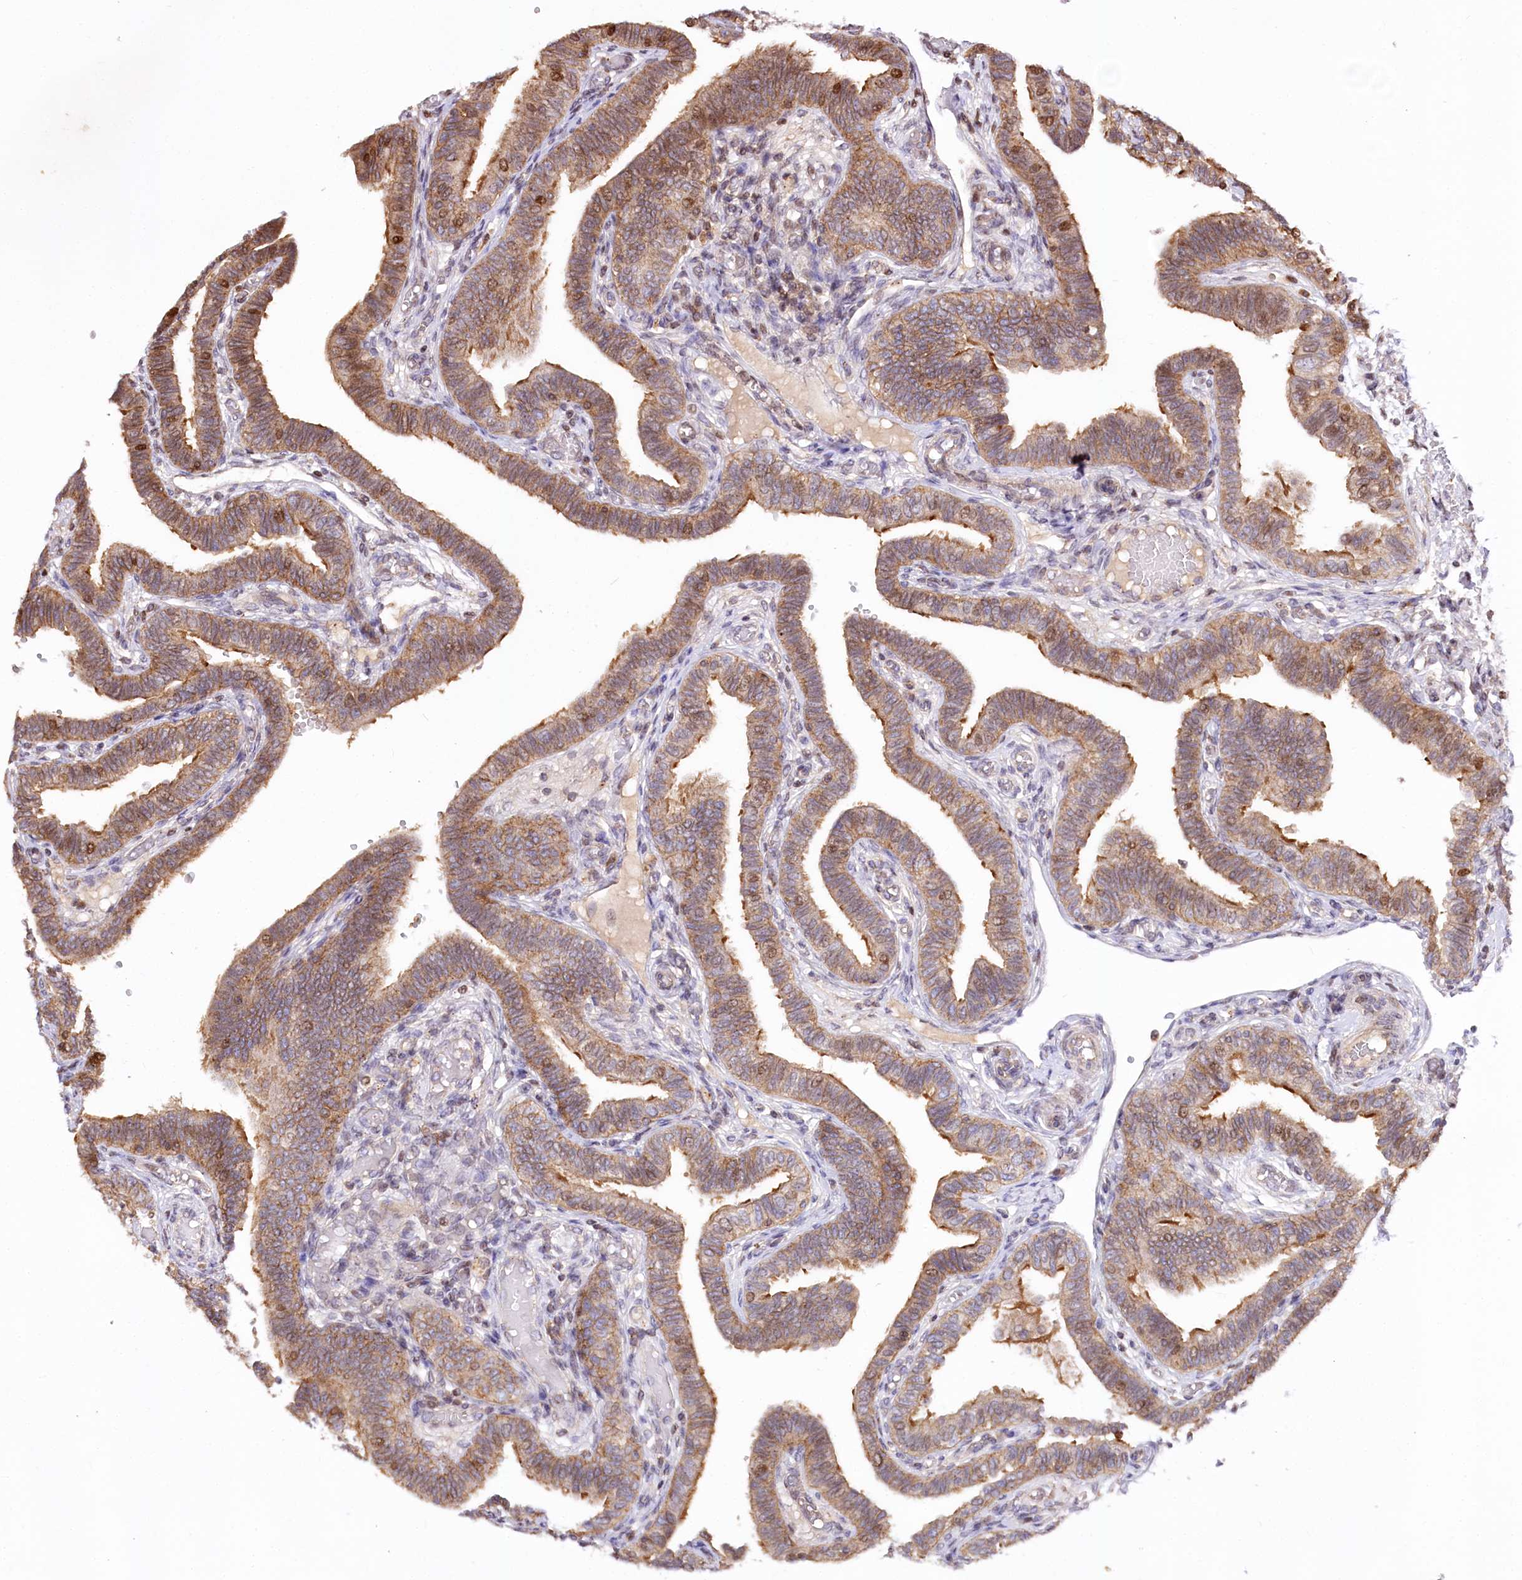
{"staining": {"intensity": "moderate", "quantity": ">75%", "location": "cytoplasmic/membranous,nuclear"}, "tissue": "fallopian tube", "cell_type": "Glandular cells", "image_type": "normal", "snomed": [{"axis": "morphology", "description": "Normal tissue, NOS"}, {"axis": "topography", "description": "Fallopian tube"}], "caption": "Immunohistochemistry staining of normal fallopian tube, which displays medium levels of moderate cytoplasmic/membranous,nuclear expression in approximately >75% of glandular cells indicating moderate cytoplasmic/membranous,nuclear protein positivity. The staining was performed using DAB (3,3'-diaminobenzidine) (brown) for protein detection and nuclei were counterstained in hematoxylin (blue).", "gene": "ZFYVE27", "patient": {"sex": "female", "age": 39}}